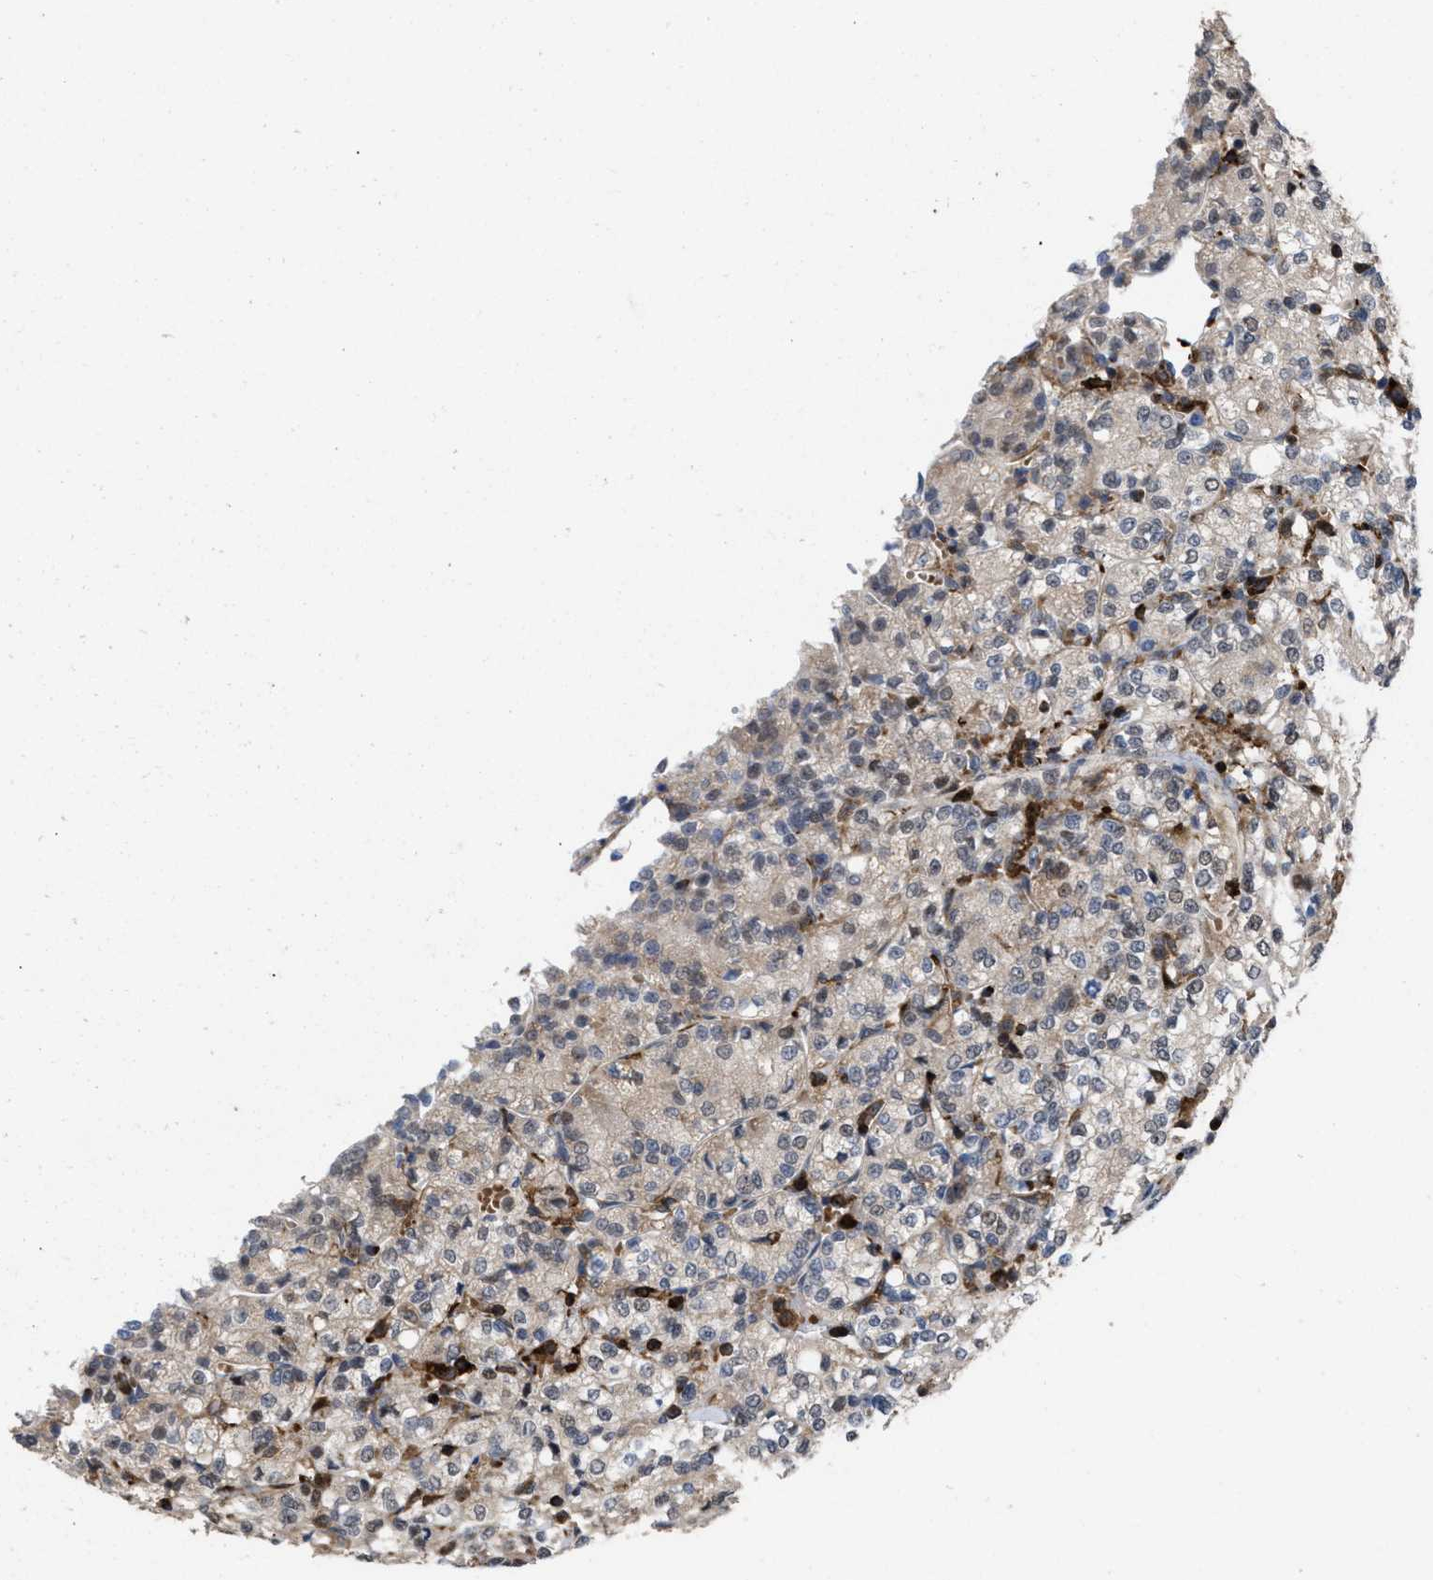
{"staining": {"intensity": "weak", "quantity": "25%-75%", "location": "cytoplasmic/membranous"}, "tissue": "renal cancer", "cell_type": "Tumor cells", "image_type": "cancer", "snomed": [{"axis": "morphology", "description": "Adenocarcinoma, NOS"}, {"axis": "topography", "description": "Kidney"}], "caption": "Immunohistochemical staining of human adenocarcinoma (renal) exhibits low levels of weak cytoplasmic/membranous staining in about 25%-75% of tumor cells. The staining was performed using DAB (3,3'-diaminobenzidine) to visualize the protein expression in brown, while the nuclei were stained in blue with hematoxylin (Magnification: 20x).", "gene": "PTPRE", "patient": {"sex": "male", "age": 77}}